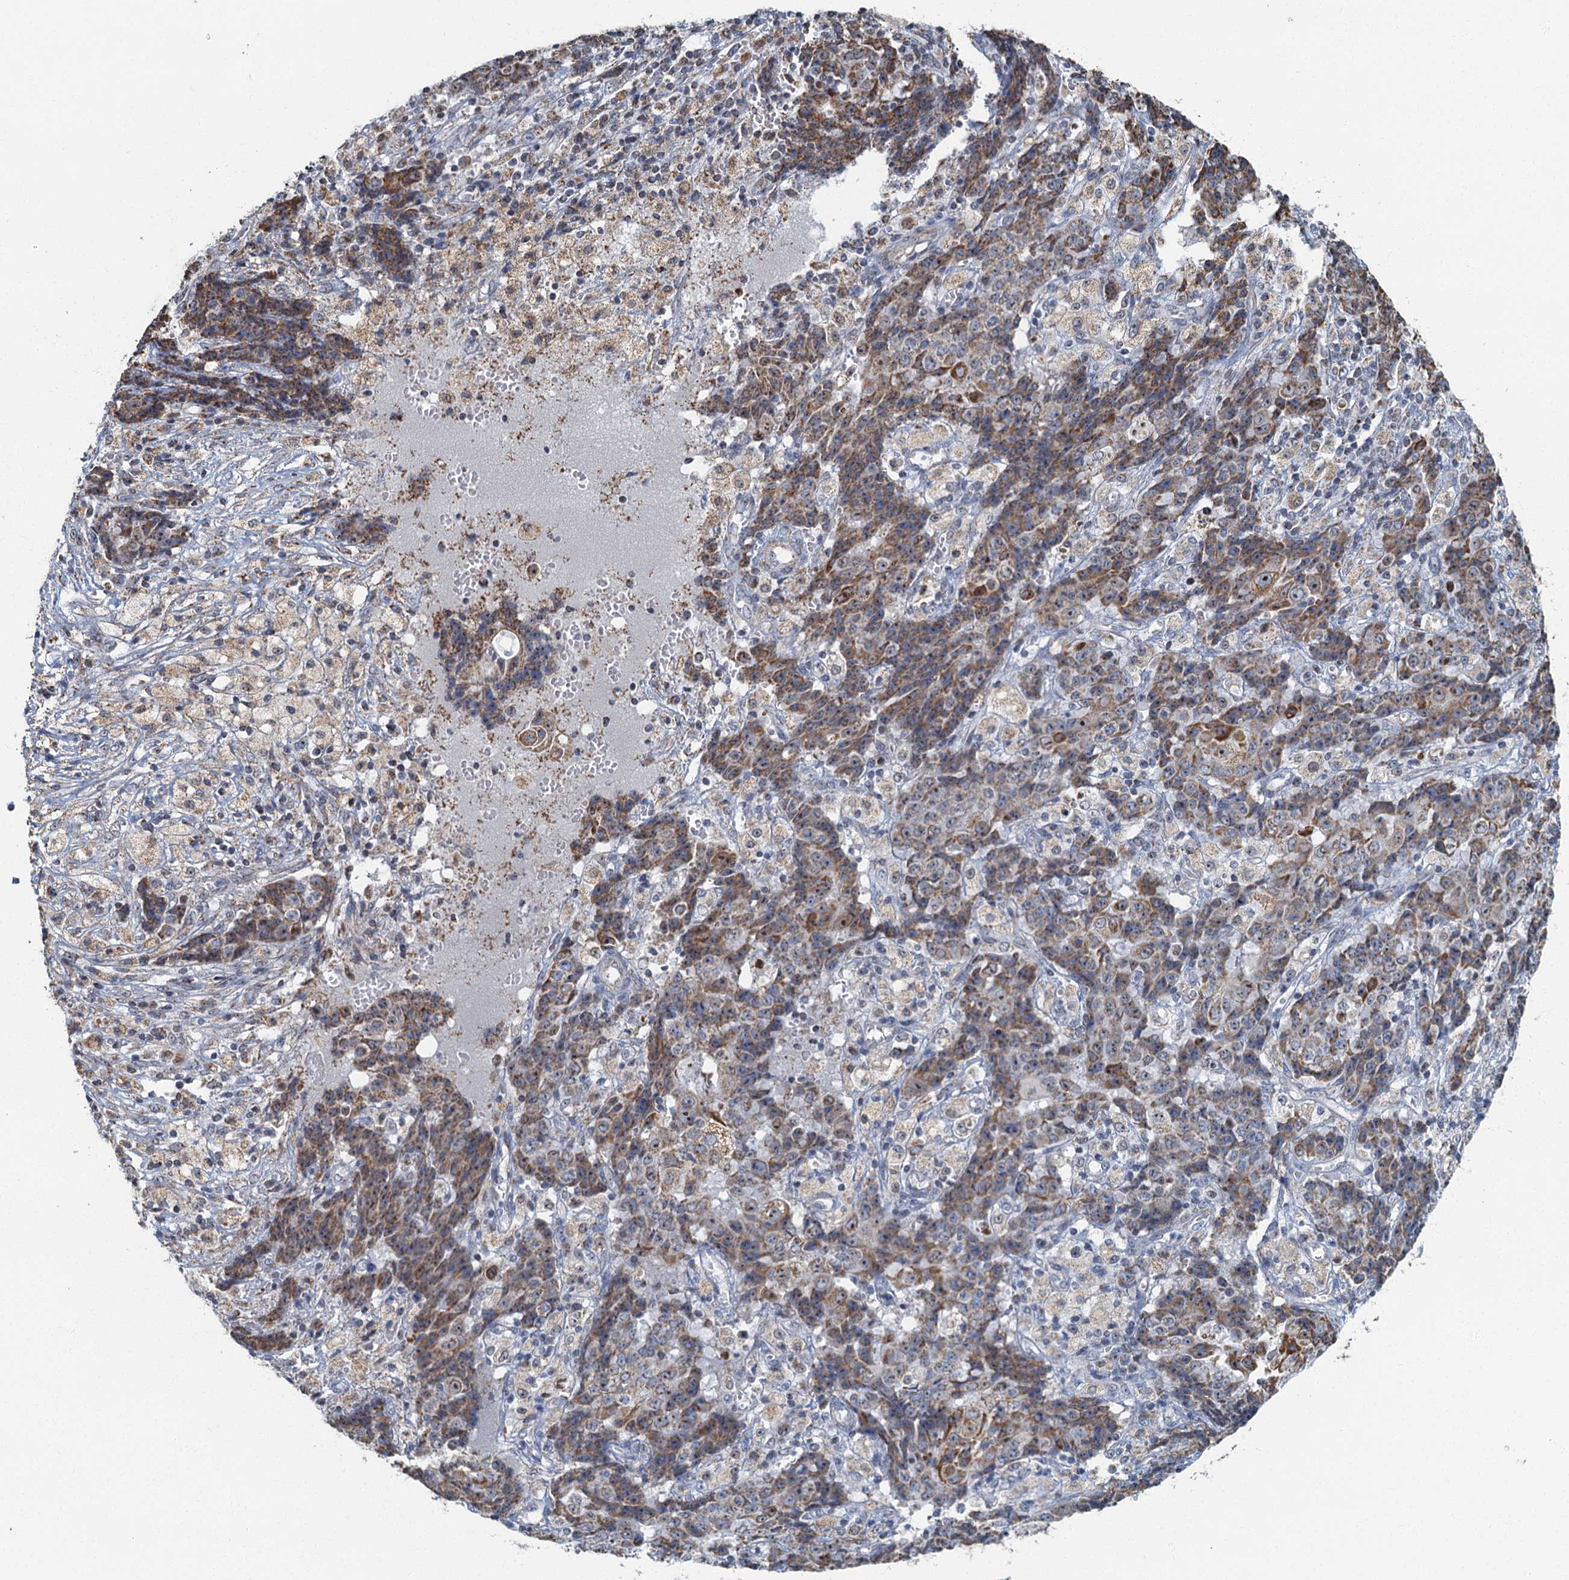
{"staining": {"intensity": "moderate", "quantity": "25%-75%", "location": "cytoplasmic/membranous"}, "tissue": "ovarian cancer", "cell_type": "Tumor cells", "image_type": "cancer", "snomed": [{"axis": "morphology", "description": "Carcinoma, endometroid"}, {"axis": "topography", "description": "Ovary"}], "caption": "Immunohistochemical staining of endometroid carcinoma (ovarian) reveals moderate cytoplasmic/membranous protein positivity in approximately 25%-75% of tumor cells.", "gene": "RAD9B", "patient": {"sex": "female", "age": 42}}